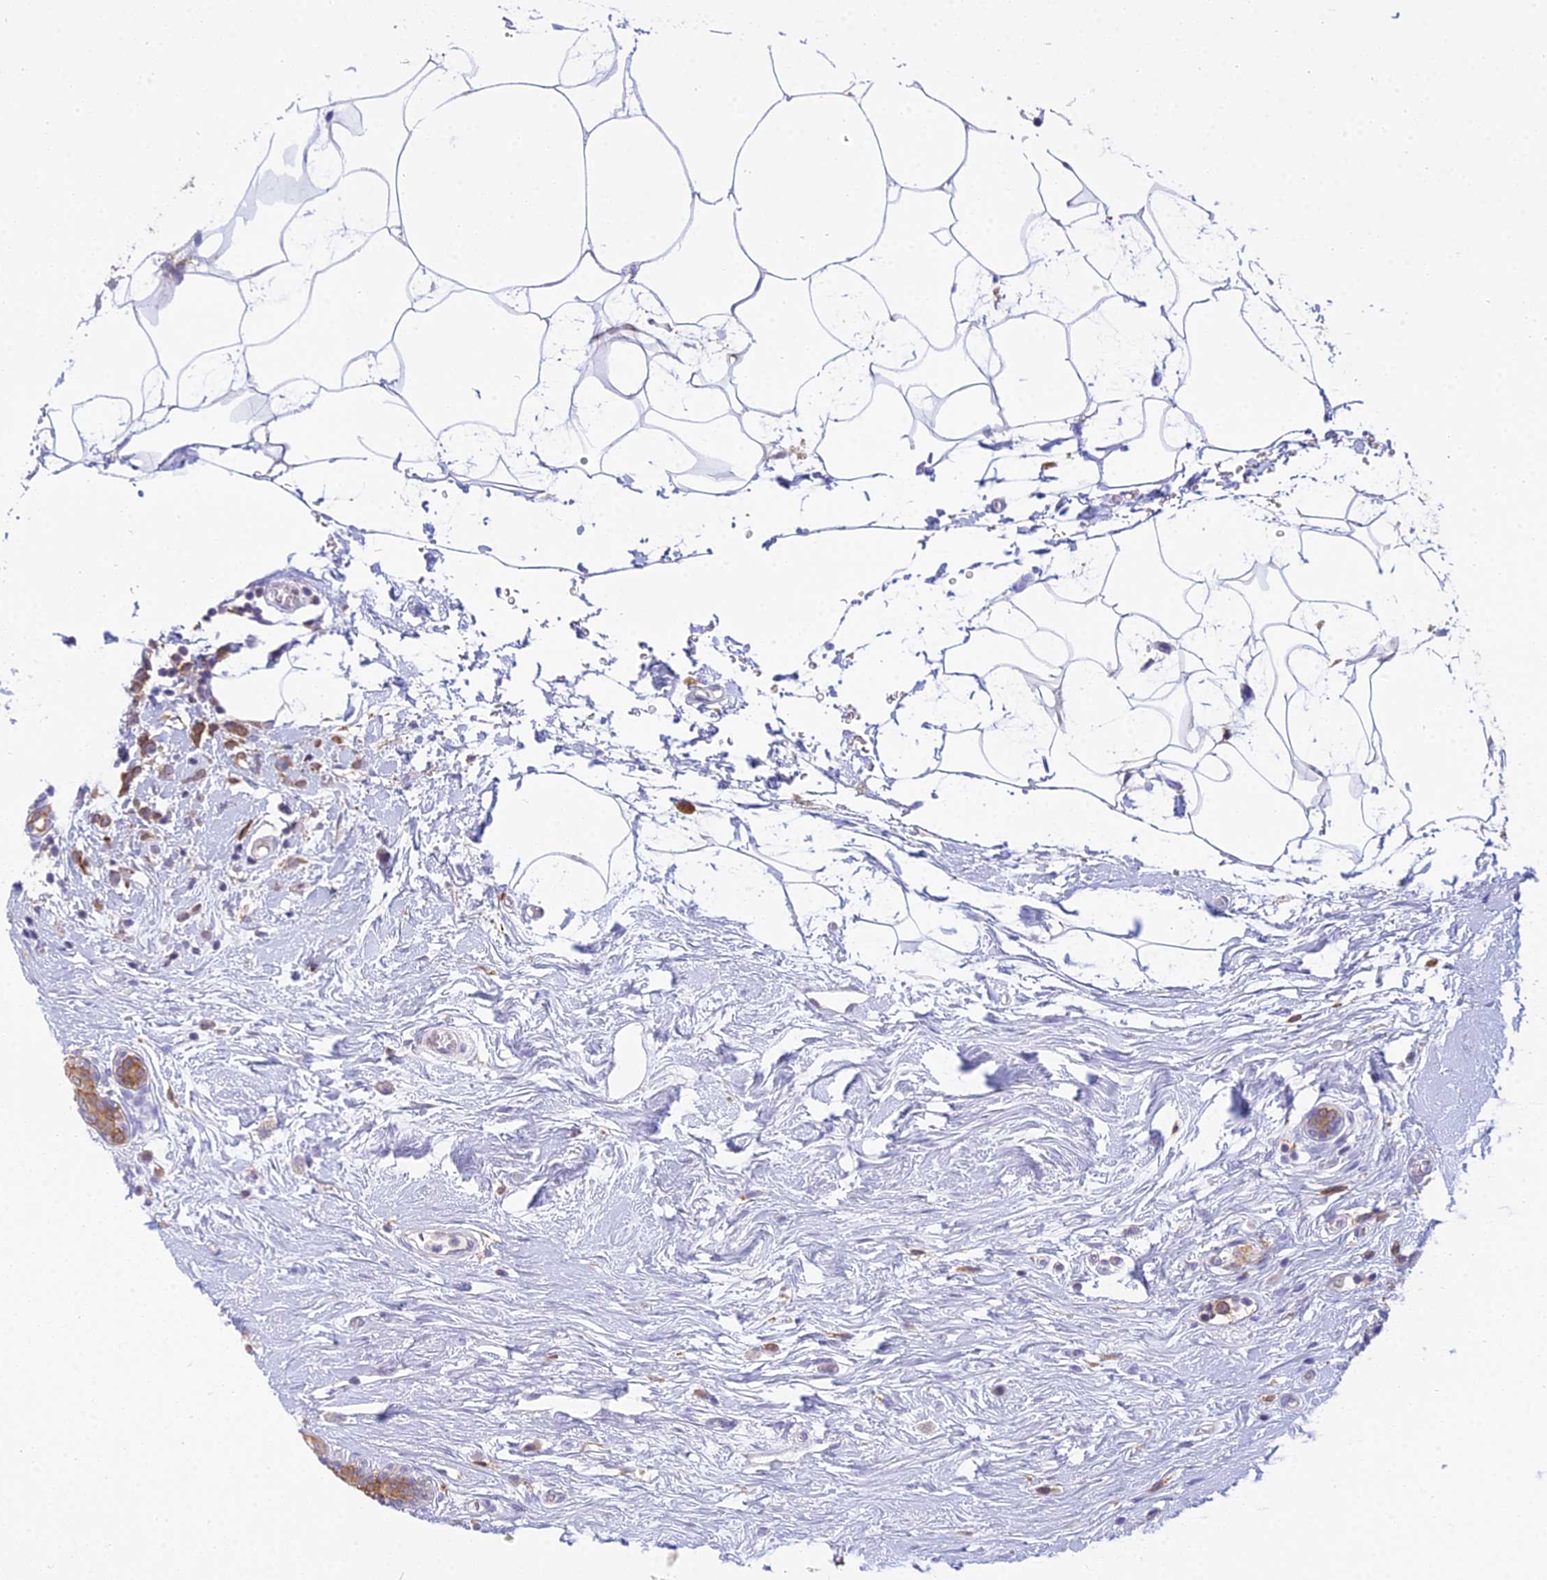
{"staining": {"intensity": "moderate", "quantity": ">75%", "location": "cytoplasmic/membranous"}, "tissue": "breast cancer", "cell_type": "Tumor cells", "image_type": "cancer", "snomed": [{"axis": "morphology", "description": "Lobular carcinoma"}, {"axis": "topography", "description": "Breast"}], "caption": "A photomicrograph of breast cancer (lobular carcinoma) stained for a protein exhibits moderate cytoplasmic/membranous brown staining in tumor cells.", "gene": "UBE2G1", "patient": {"sex": "female", "age": 58}}